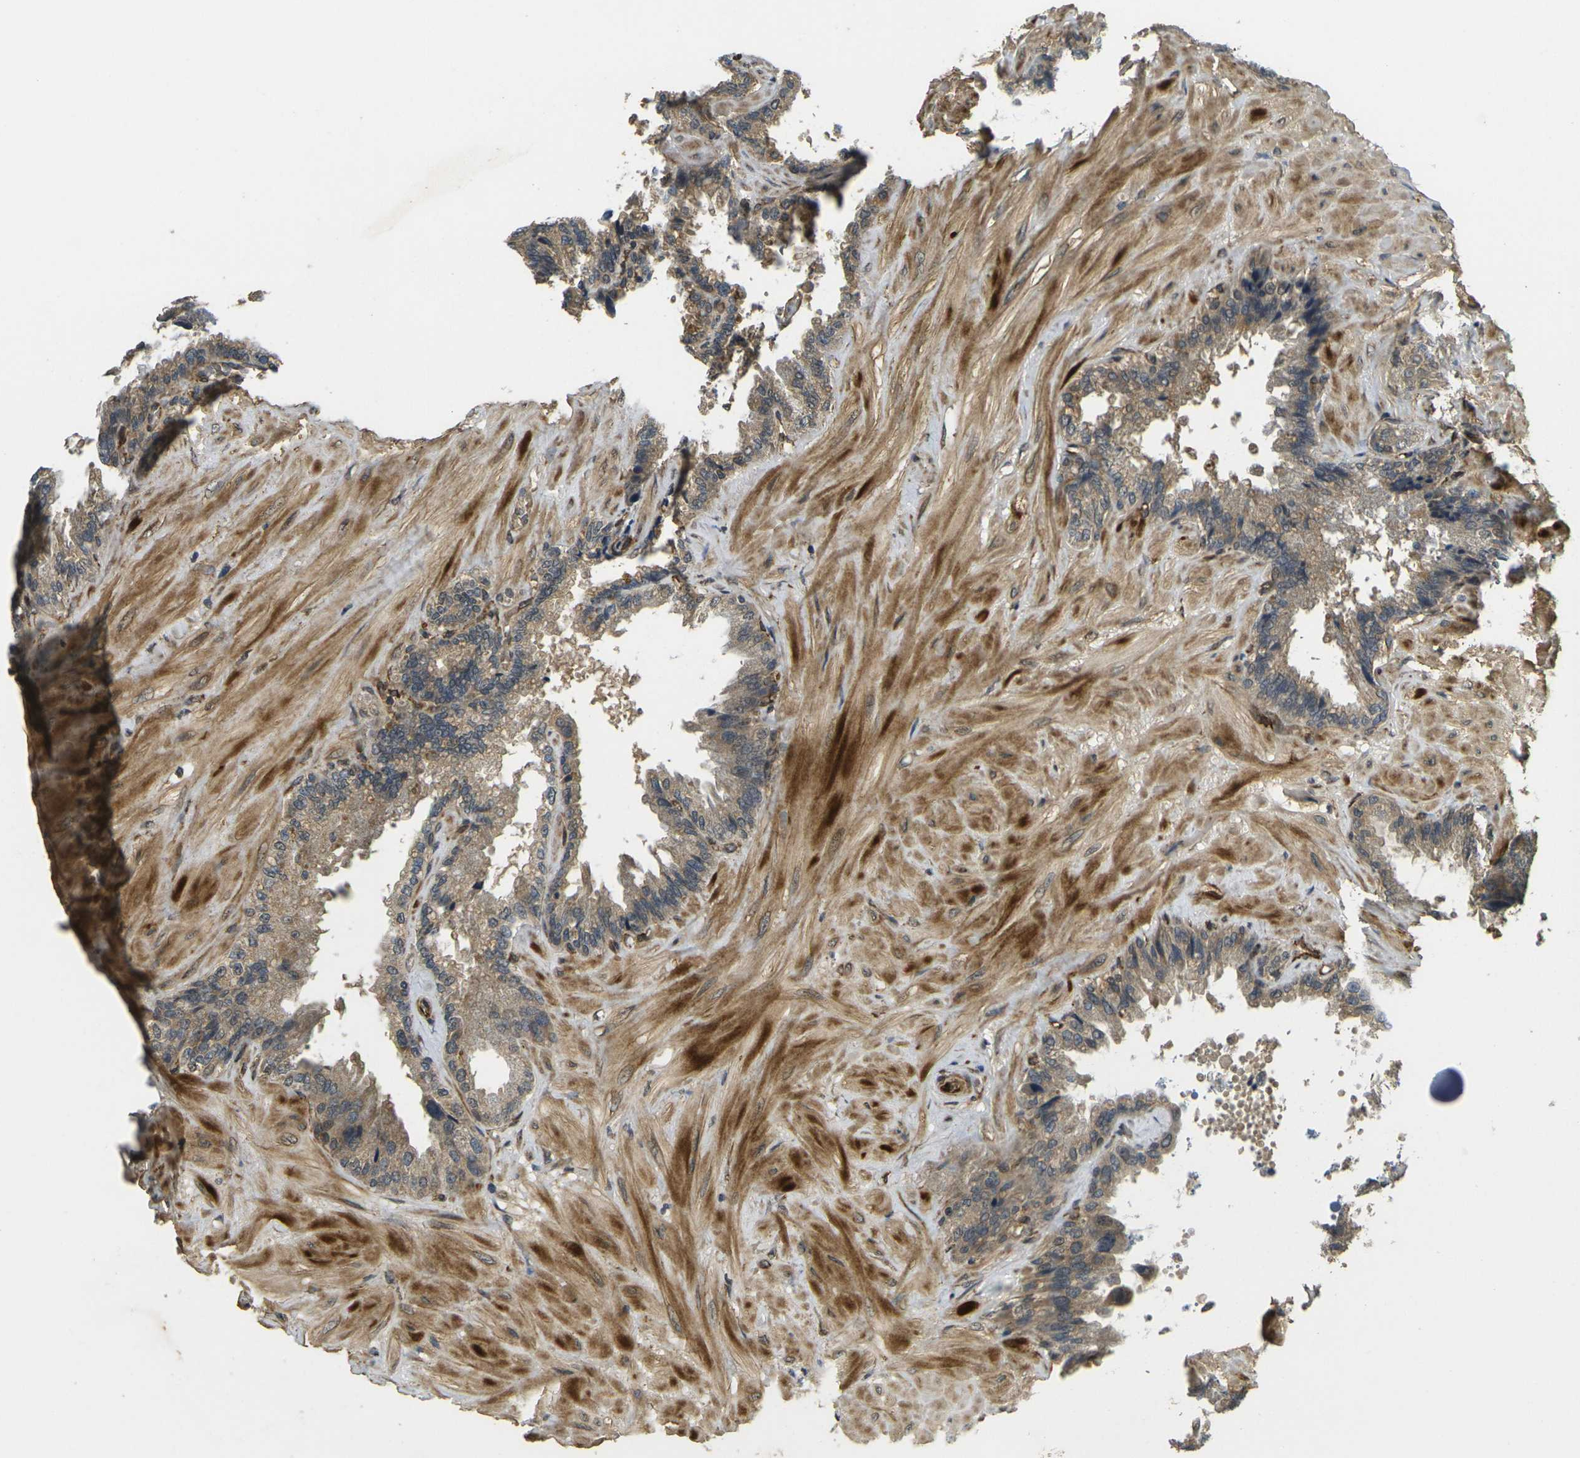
{"staining": {"intensity": "weak", "quantity": ">75%", "location": "cytoplasmic/membranous"}, "tissue": "seminal vesicle", "cell_type": "Glandular cells", "image_type": "normal", "snomed": [{"axis": "morphology", "description": "Normal tissue, NOS"}, {"axis": "topography", "description": "Seminal veicle"}], "caption": "DAB (3,3'-diaminobenzidine) immunohistochemical staining of benign human seminal vesicle reveals weak cytoplasmic/membranous protein staining in approximately >75% of glandular cells.", "gene": "FUT11", "patient": {"sex": "male", "age": 46}}